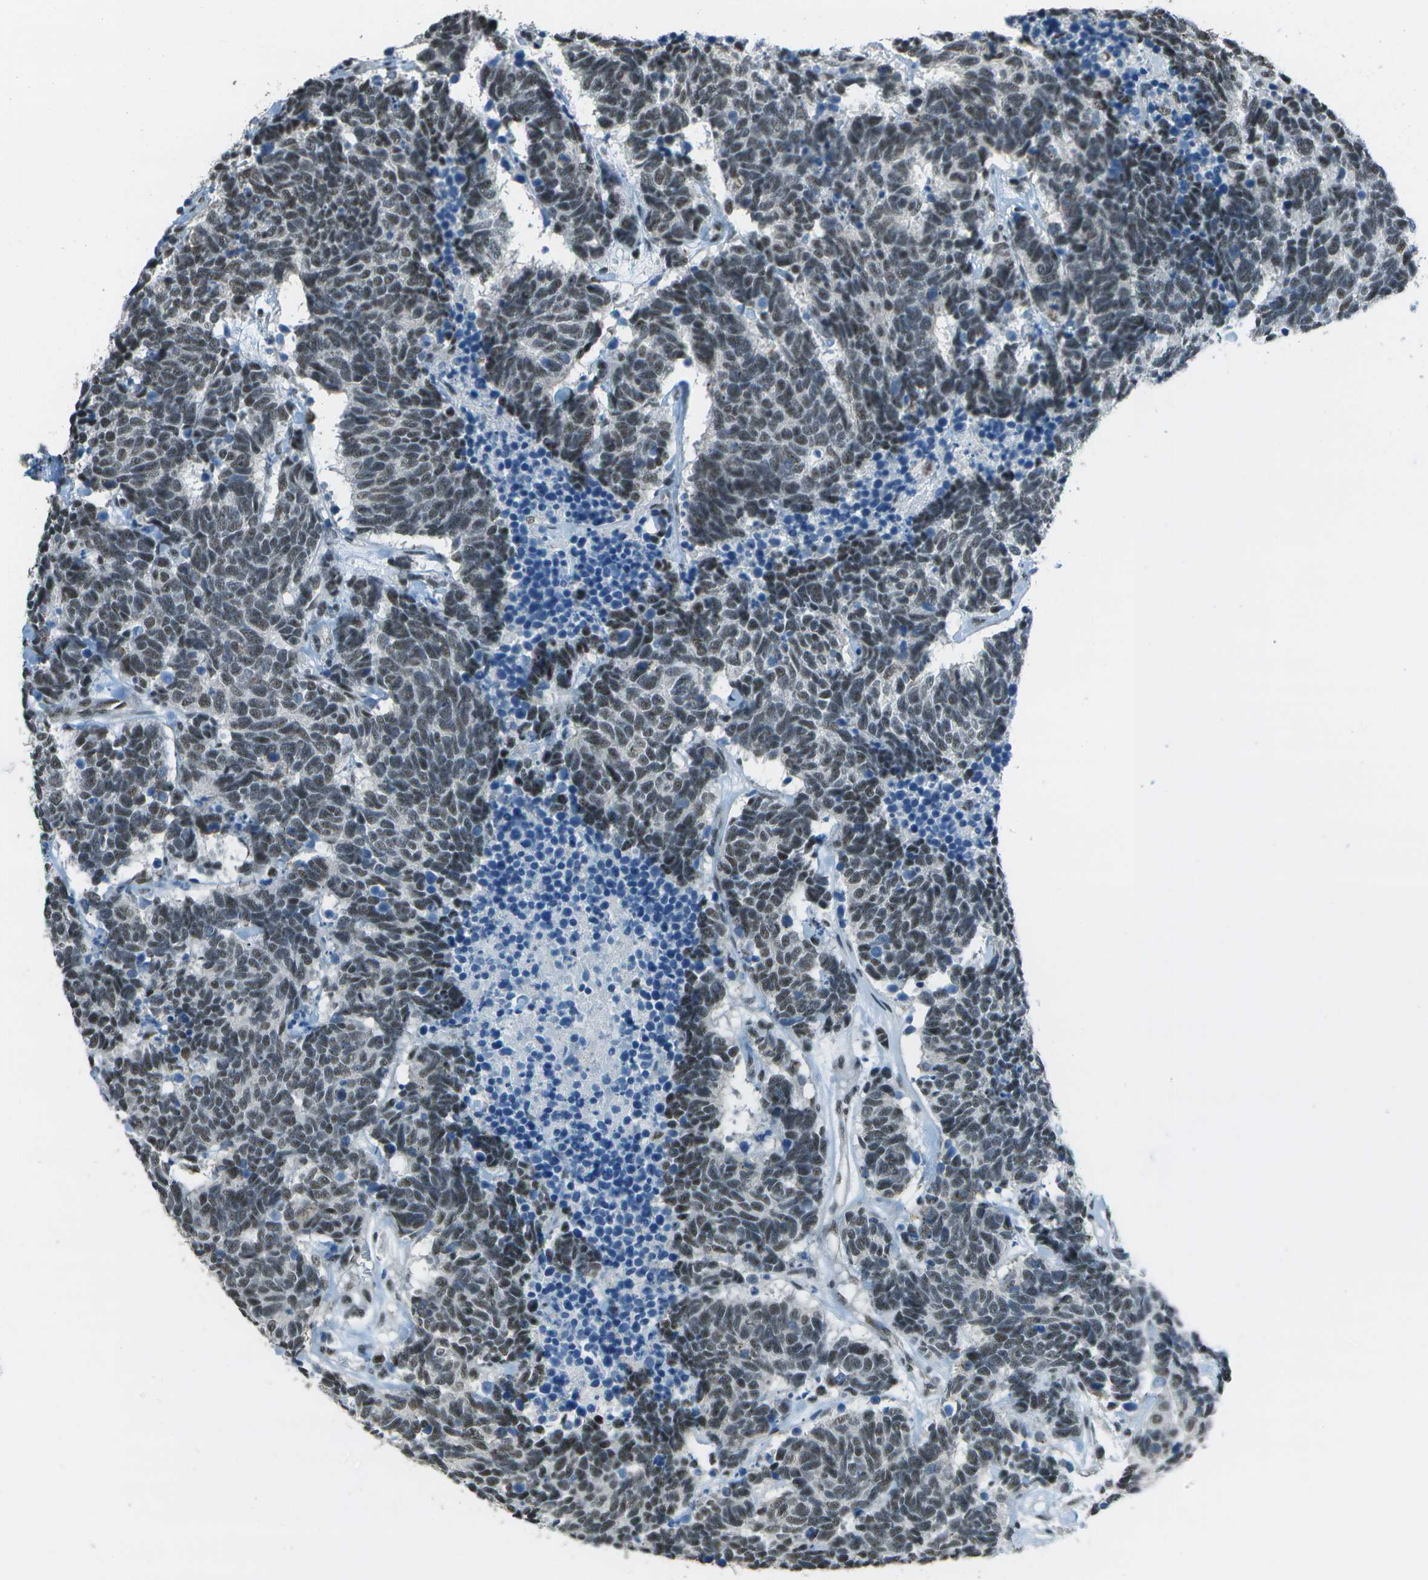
{"staining": {"intensity": "moderate", "quantity": ">75%", "location": "nuclear"}, "tissue": "carcinoid", "cell_type": "Tumor cells", "image_type": "cancer", "snomed": [{"axis": "morphology", "description": "Carcinoma, NOS"}, {"axis": "morphology", "description": "Carcinoid, malignant, NOS"}, {"axis": "topography", "description": "Urinary bladder"}], "caption": "Protein analysis of carcinoma tissue shows moderate nuclear expression in about >75% of tumor cells.", "gene": "DEPDC1", "patient": {"sex": "male", "age": 57}}